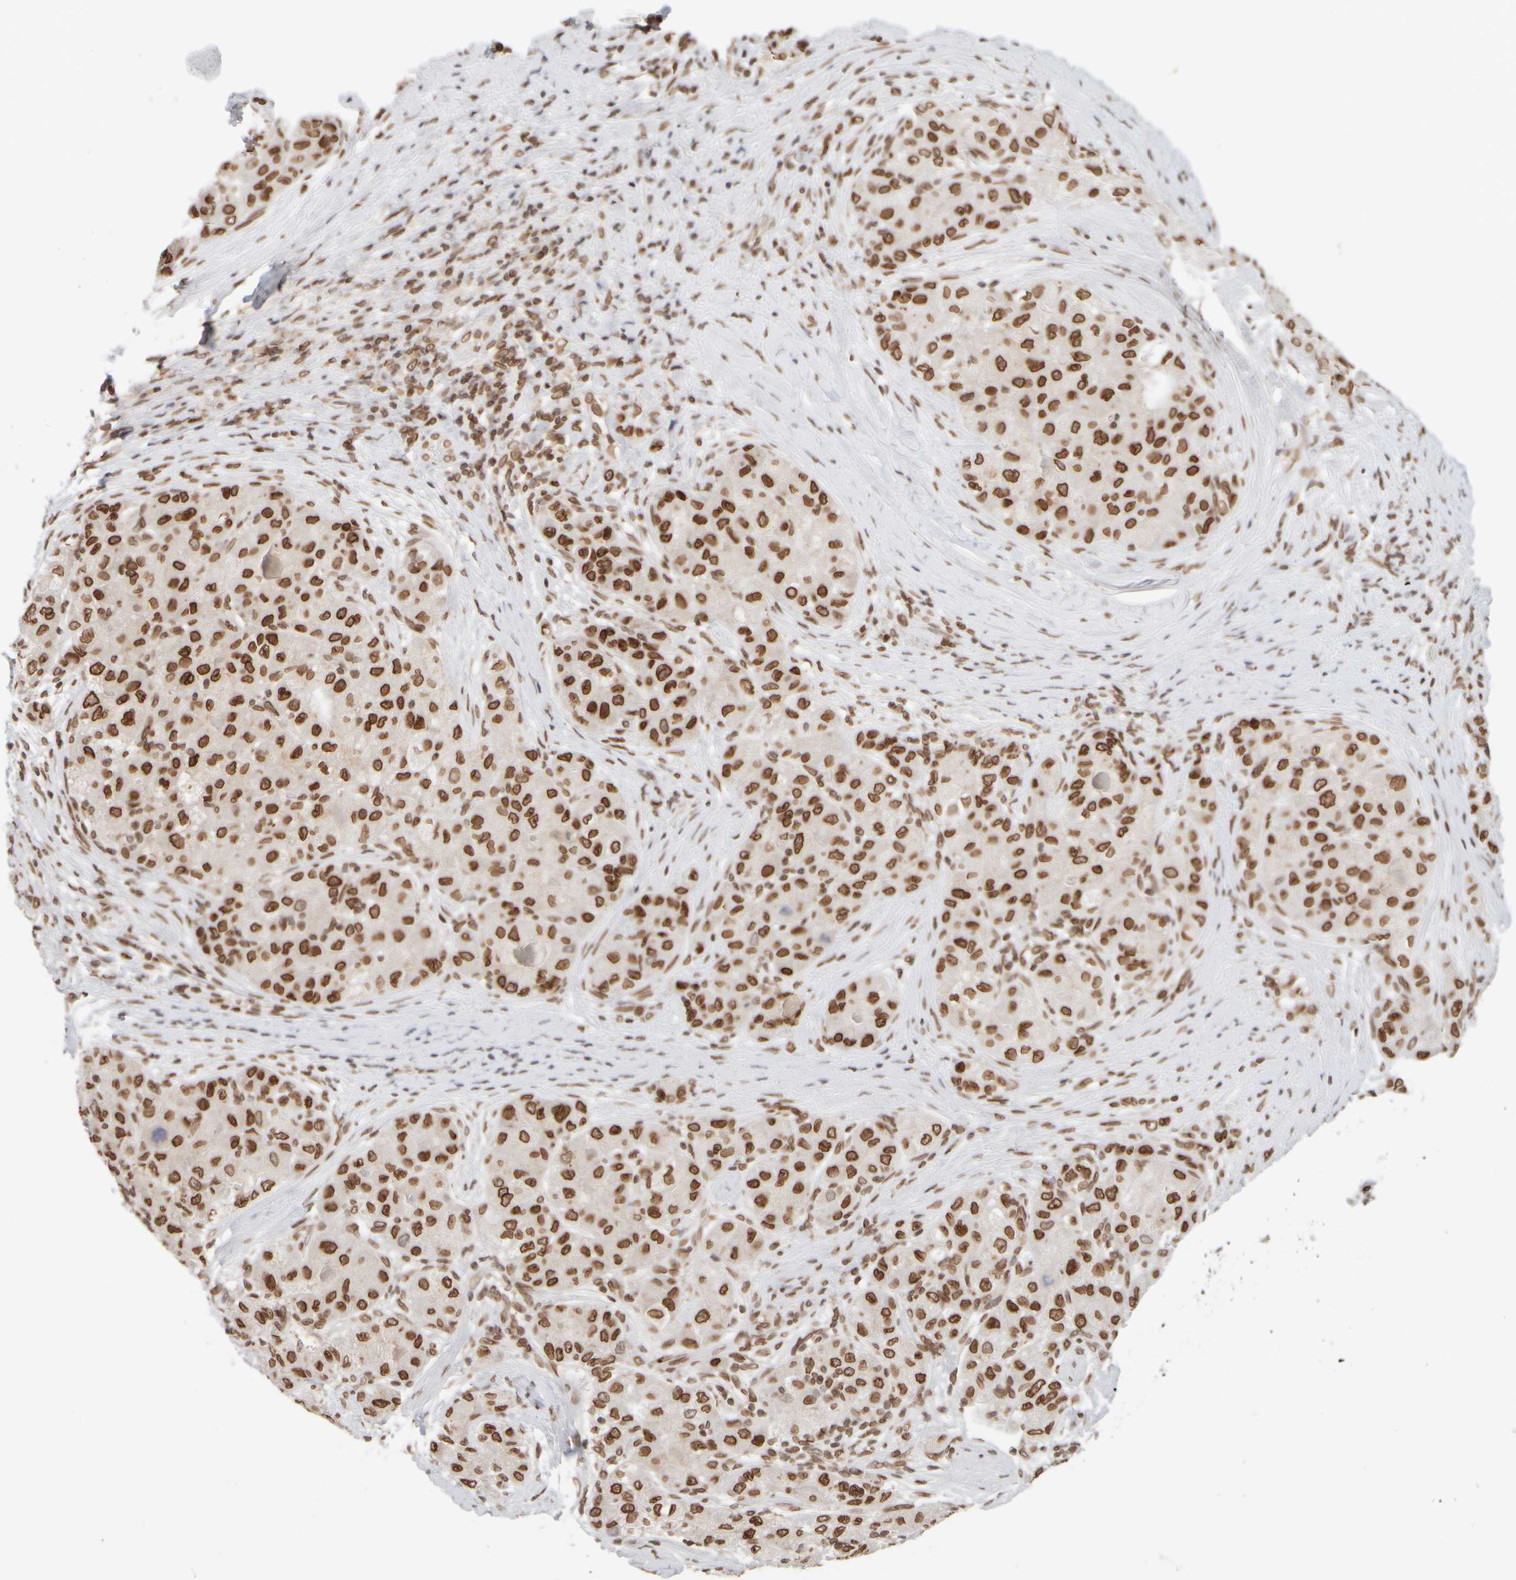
{"staining": {"intensity": "strong", "quantity": ">75%", "location": "nuclear"}, "tissue": "liver cancer", "cell_type": "Tumor cells", "image_type": "cancer", "snomed": [{"axis": "morphology", "description": "Carcinoma, Hepatocellular, NOS"}, {"axis": "topography", "description": "Liver"}], "caption": "Human liver hepatocellular carcinoma stained with a brown dye demonstrates strong nuclear positive expression in about >75% of tumor cells.", "gene": "ZC3HC1", "patient": {"sex": "male", "age": 80}}